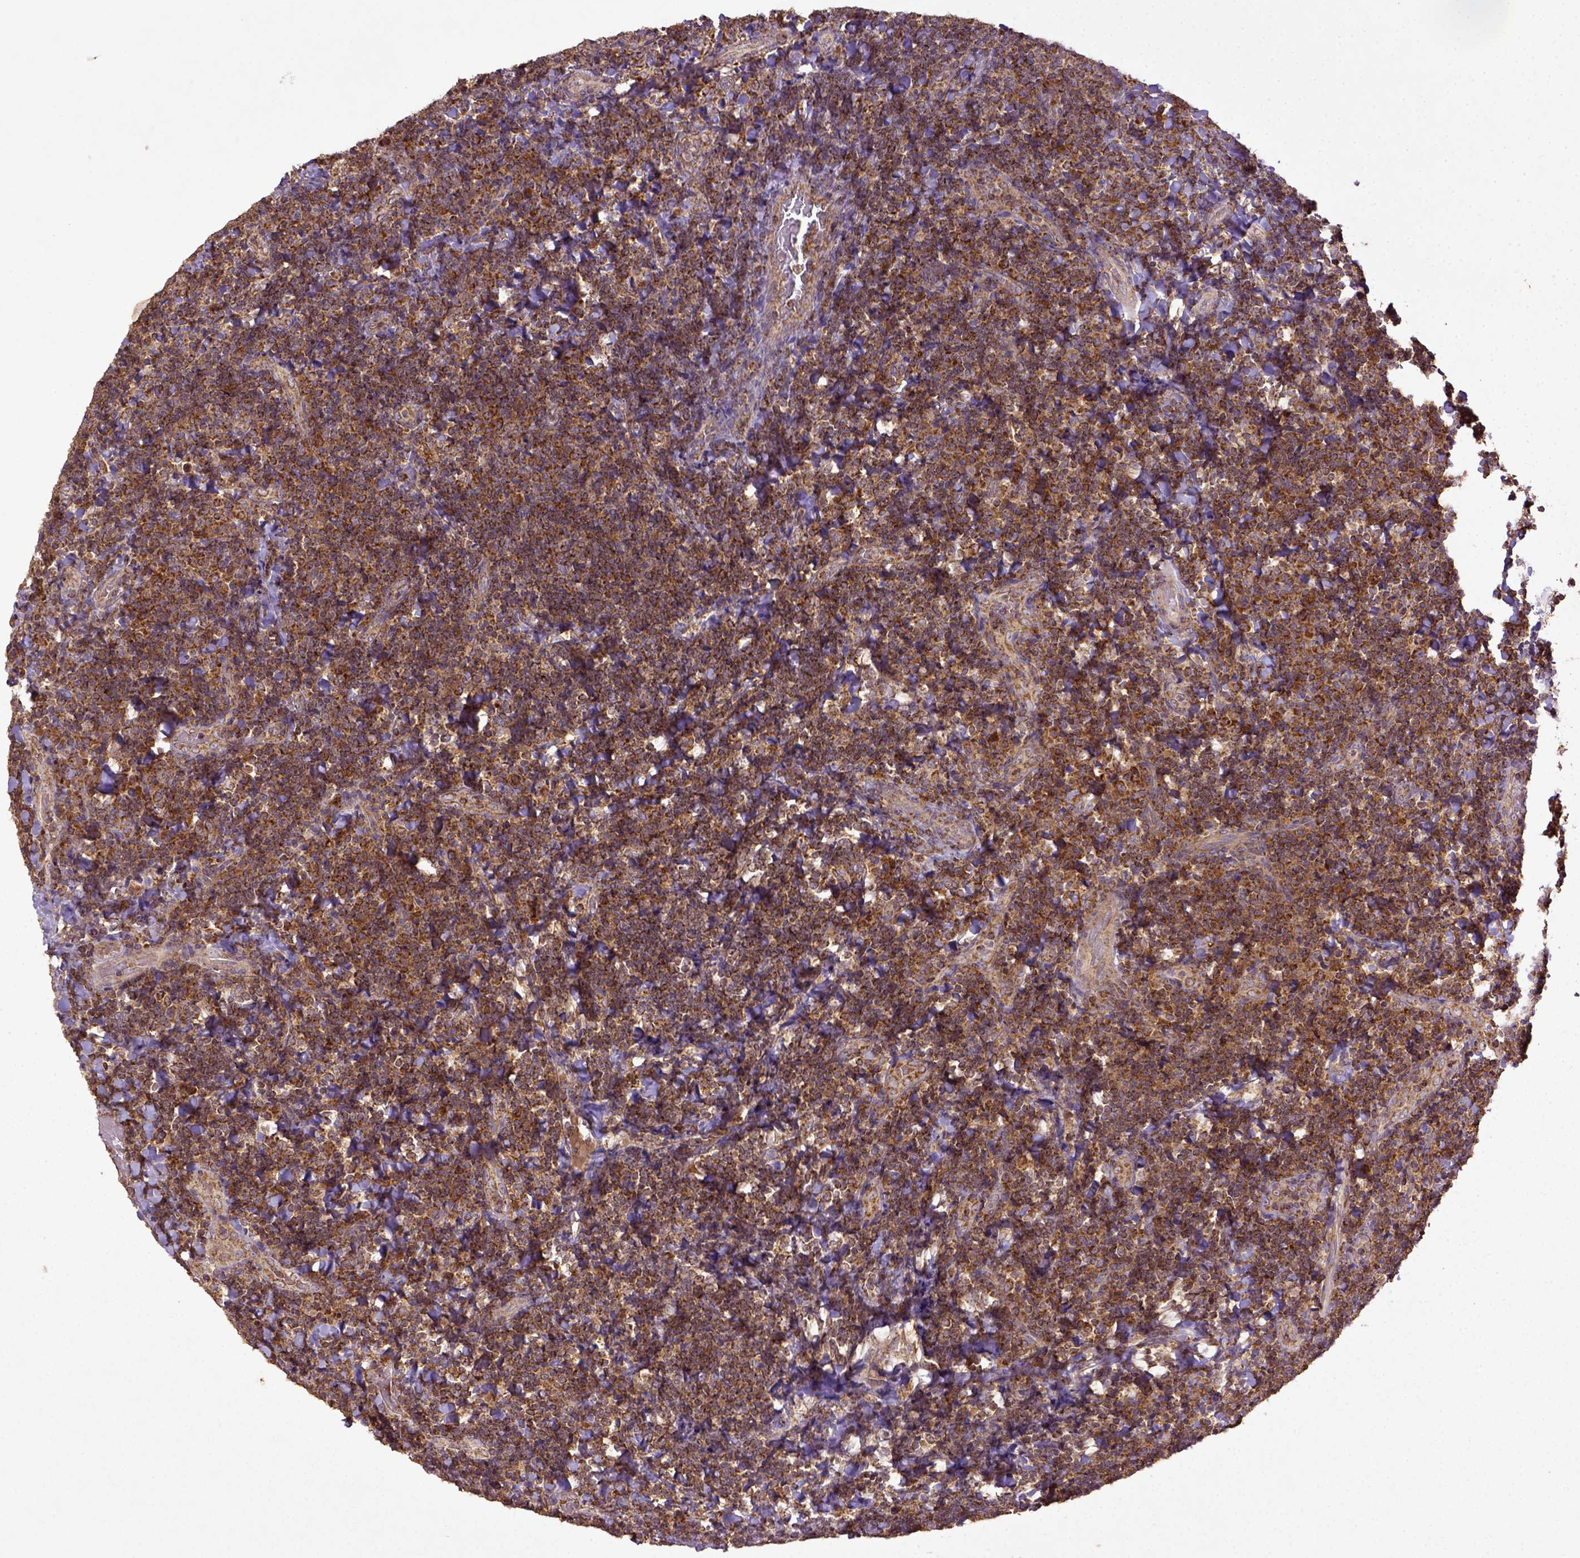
{"staining": {"intensity": "strong", "quantity": "25%-75%", "location": "cytoplasmic/membranous"}, "tissue": "tonsil", "cell_type": "Germinal center cells", "image_type": "normal", "snomed": [{"axis": "morphology", "description": "Normal tissue, NOS"}, {"axis": "topography", "description": "Tonsil"}], "caption": "Tonsil stained for a protein reveals strong cytoplasmic/membranous positivity in germinal center cells. Using DAB (3,3'-diaminobenzidine) (brown) and hematoxylin (blue) stains, captured at high magnification using brightfield microscopy.", "gene": "MT", "patient": {"sex": "male", "age": 17}}